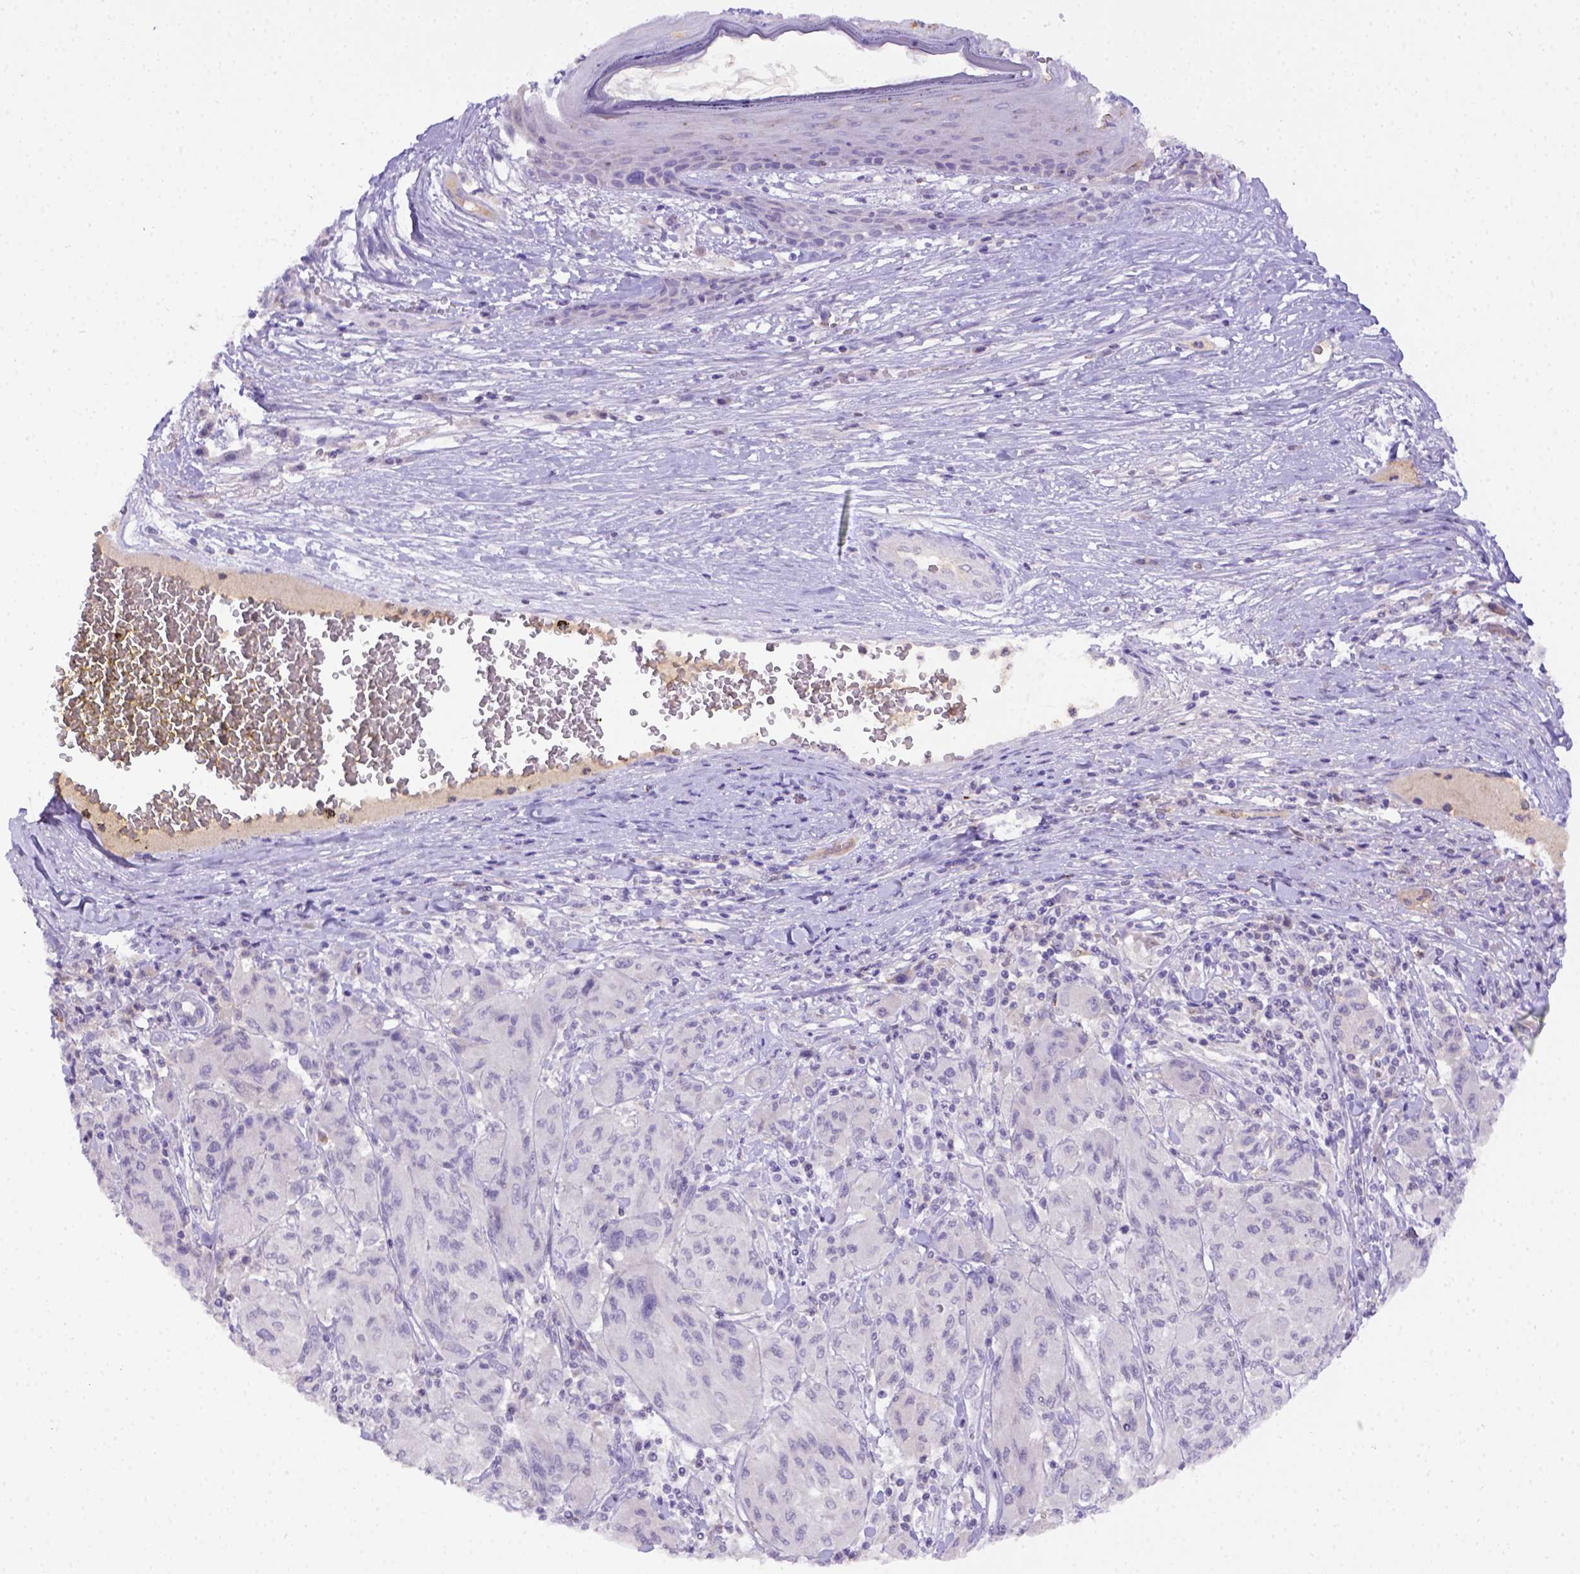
{"staining": {"intensity": "negative", "quantity": "none", "location": "none"}, "tissue": "melanoma", "cell_type": "Tumor cells", "image_type": "cancer", "snomed": [{"axis": "morphology", "description": "Malignant melanoma, NOS"}, {"axis": "topography", "description": "Skin"}], "caption": "Tumor cells are negative for protein expression in human malignant melanoma.", "gene": "B3GAT1", "patient": {"sex": "female", "age": 91}}